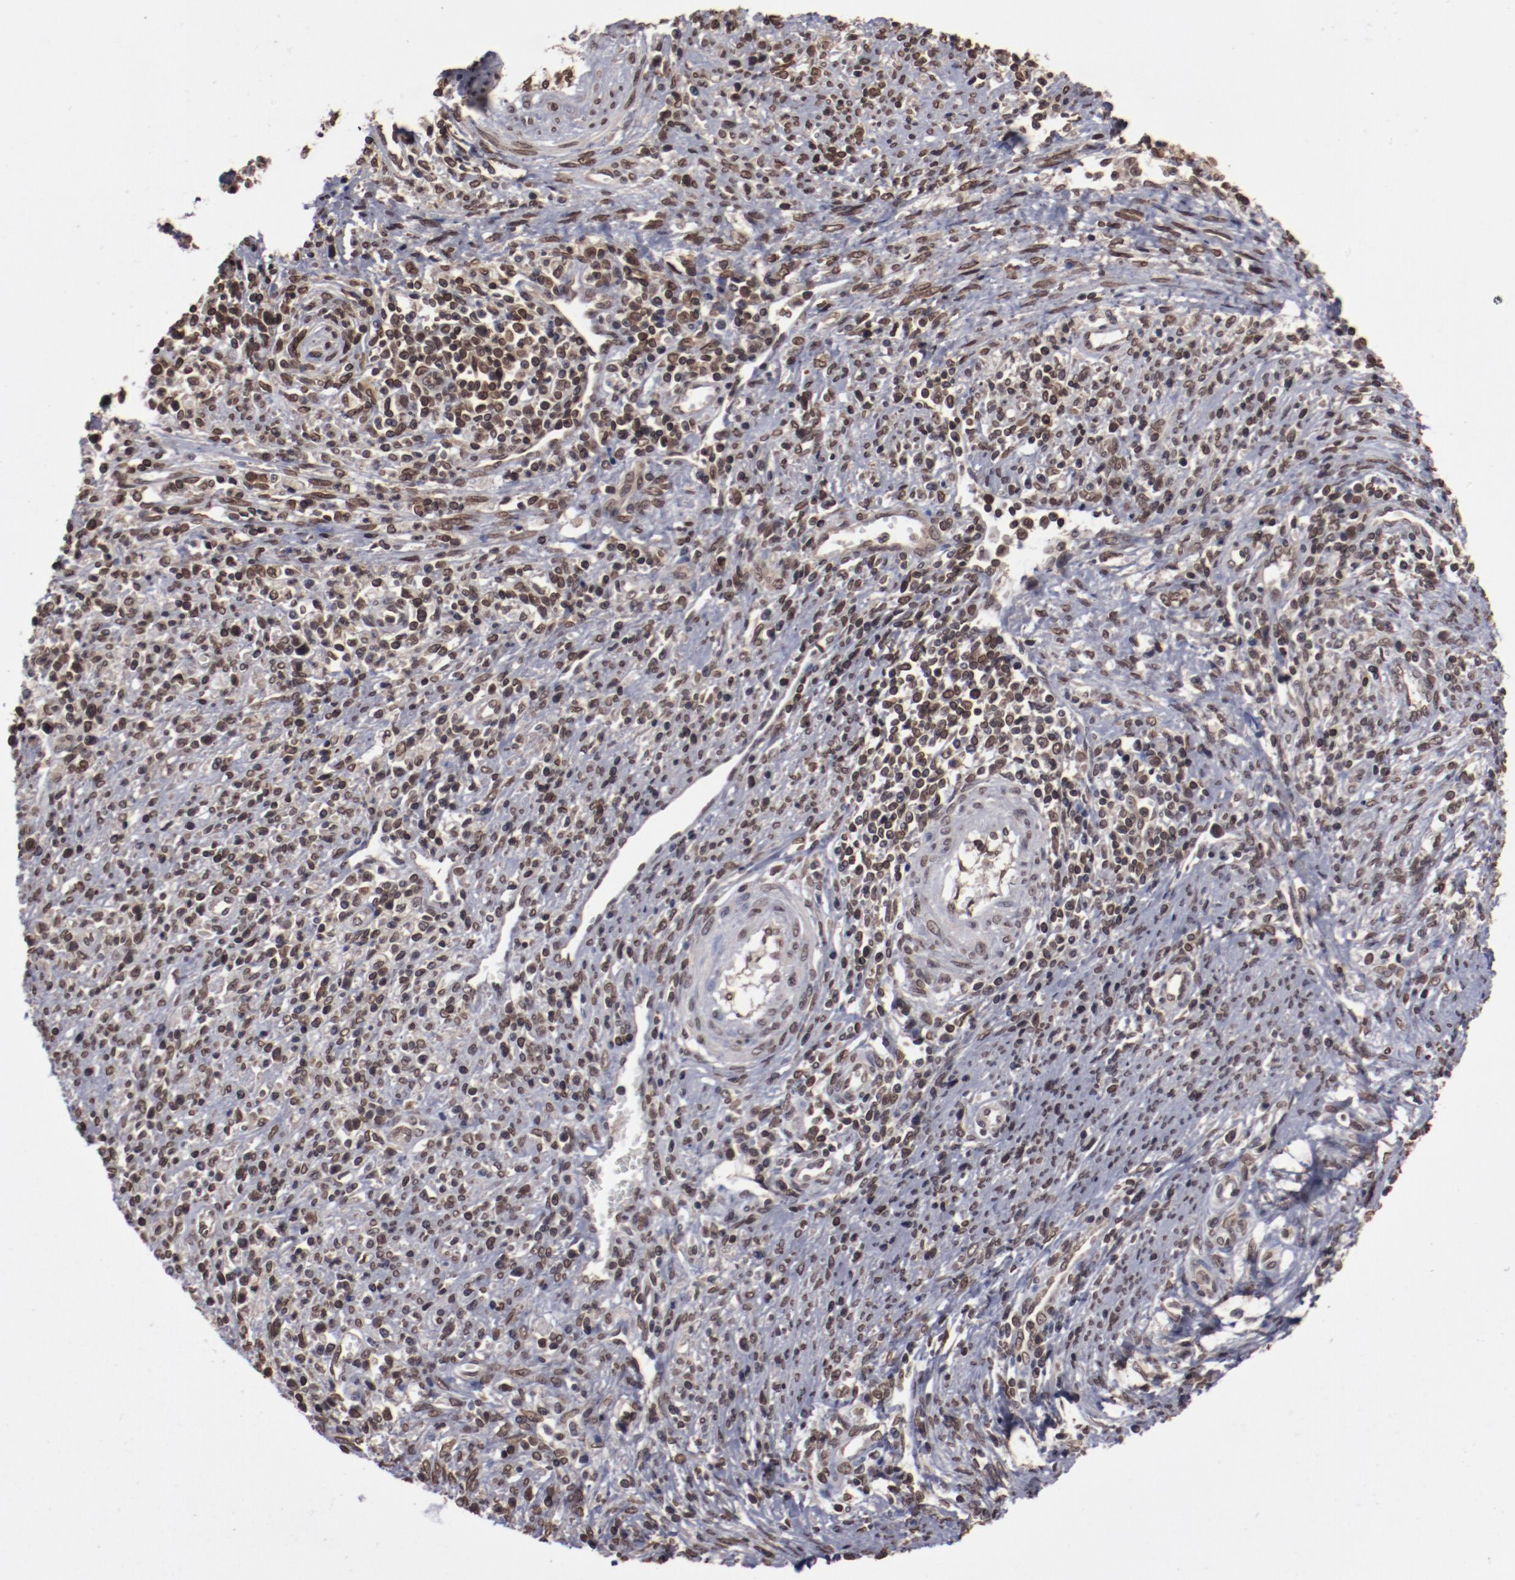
{"staining": {"intensity": "moderate", "quantity": ">75%", "location": "nuclear"}, "tissue": "cervical cancer", "cell_type": "Tumor cells", "image_type": "cancer", "snomed": [{"axis": "morphology", "description": "Adenocarcinoma, NOS"}, {"axis": "topography", "description": "Cervix"}], "caption": "Moderate nuclear positivity for a protein is appreciated in about >75% of tumor cells of cervical cancer using IHC.", "gene": "AKT1", "patient": {"sex": "female", "age": 36}}